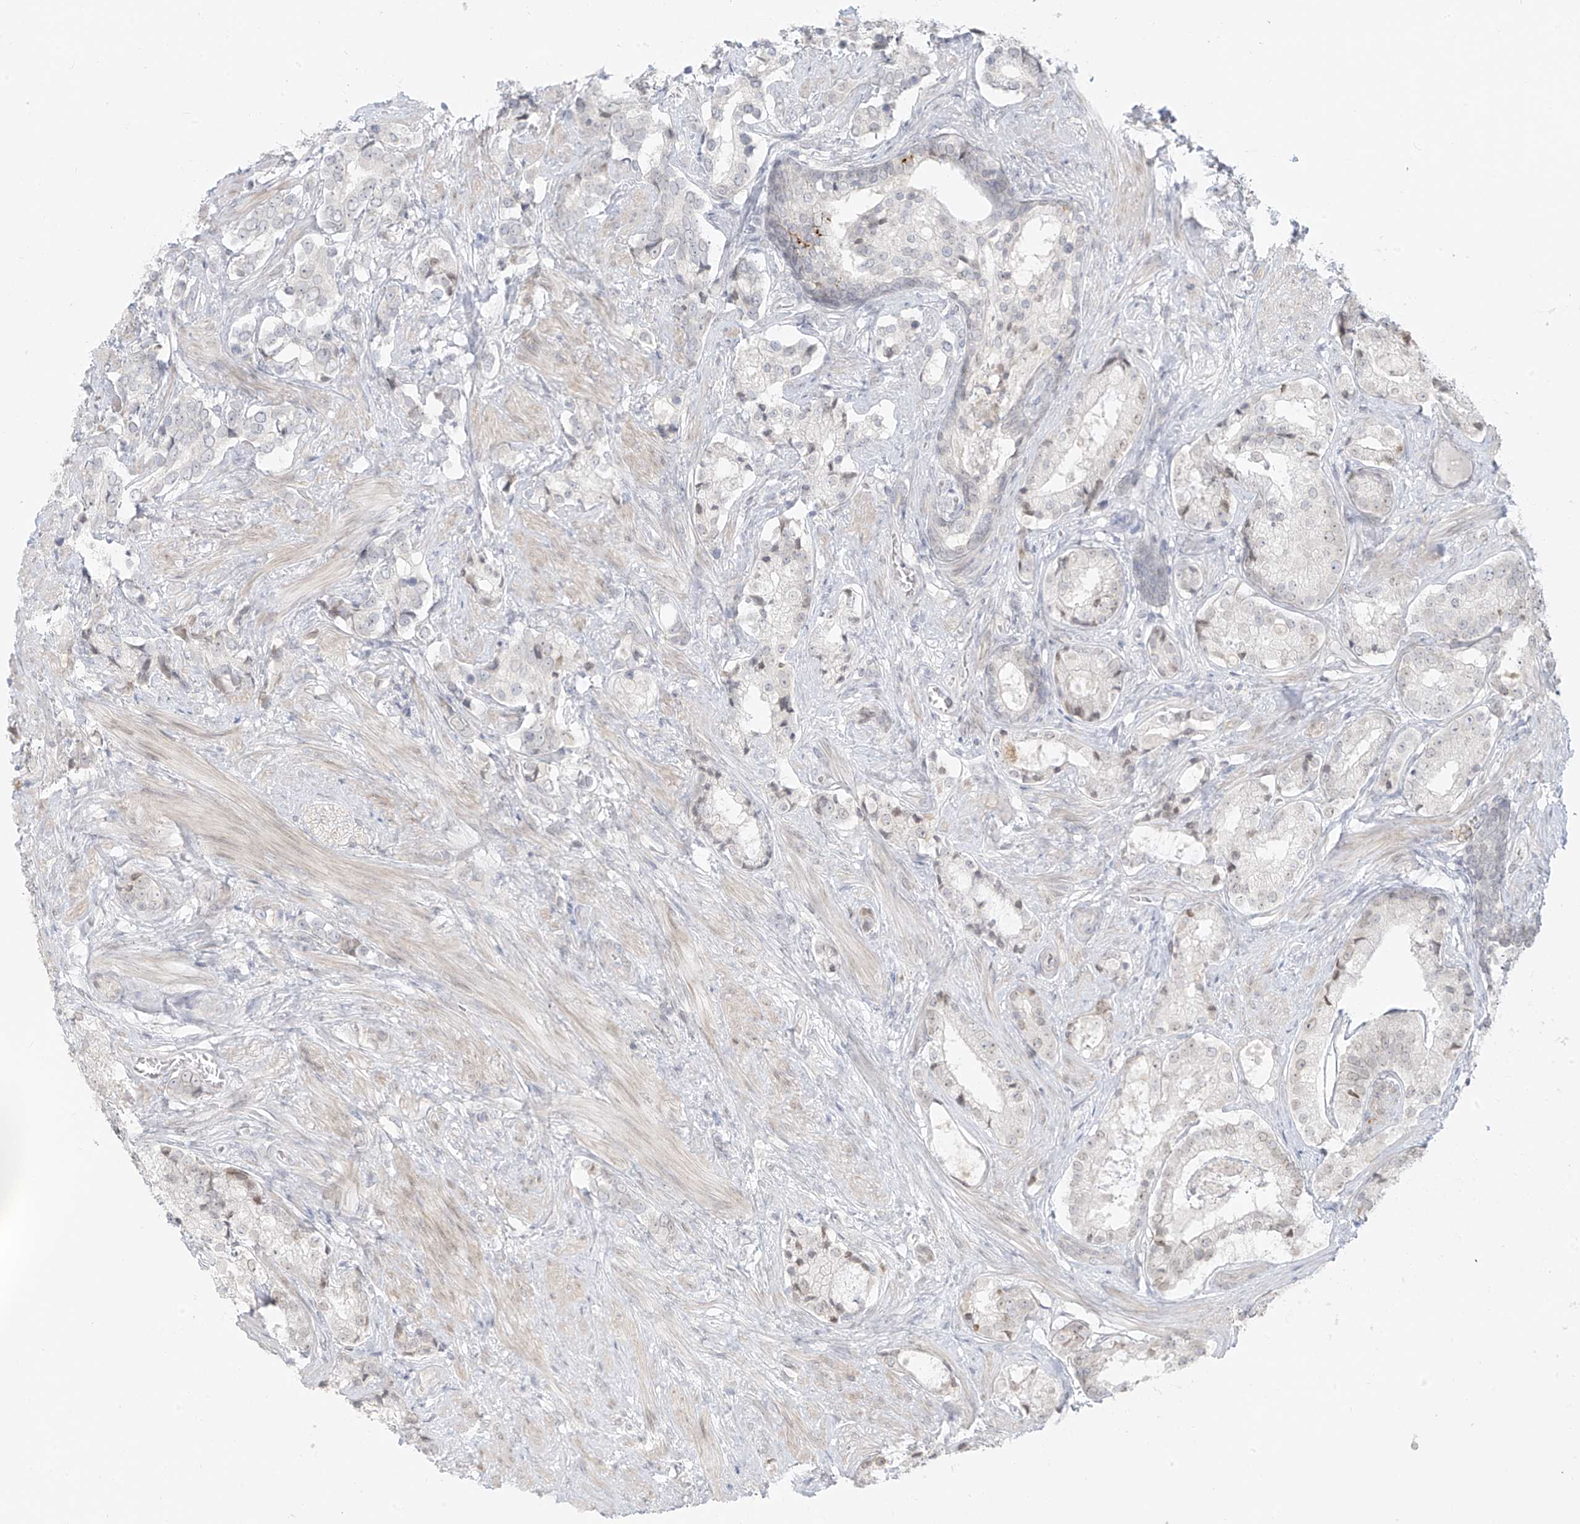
{"staining": {"intensity": "negative", "quantity": "none", "location": "none"}, "tissue": "prostate cancer", "cell_type": "Tumor cells", "image_type": "cancer", "snomed": [{"axis": "morphology", "description": "Adenocarcinoma, High grade"}, {"axis": "topography", "description": "Prostate"}], "caption": "A photomicrograph of human high-grade adenocarcinoma (prostate) is negative for staining in tumor cells.", "gene": "OSBPL7", "patient": {"sex": "male", "age": 58}}